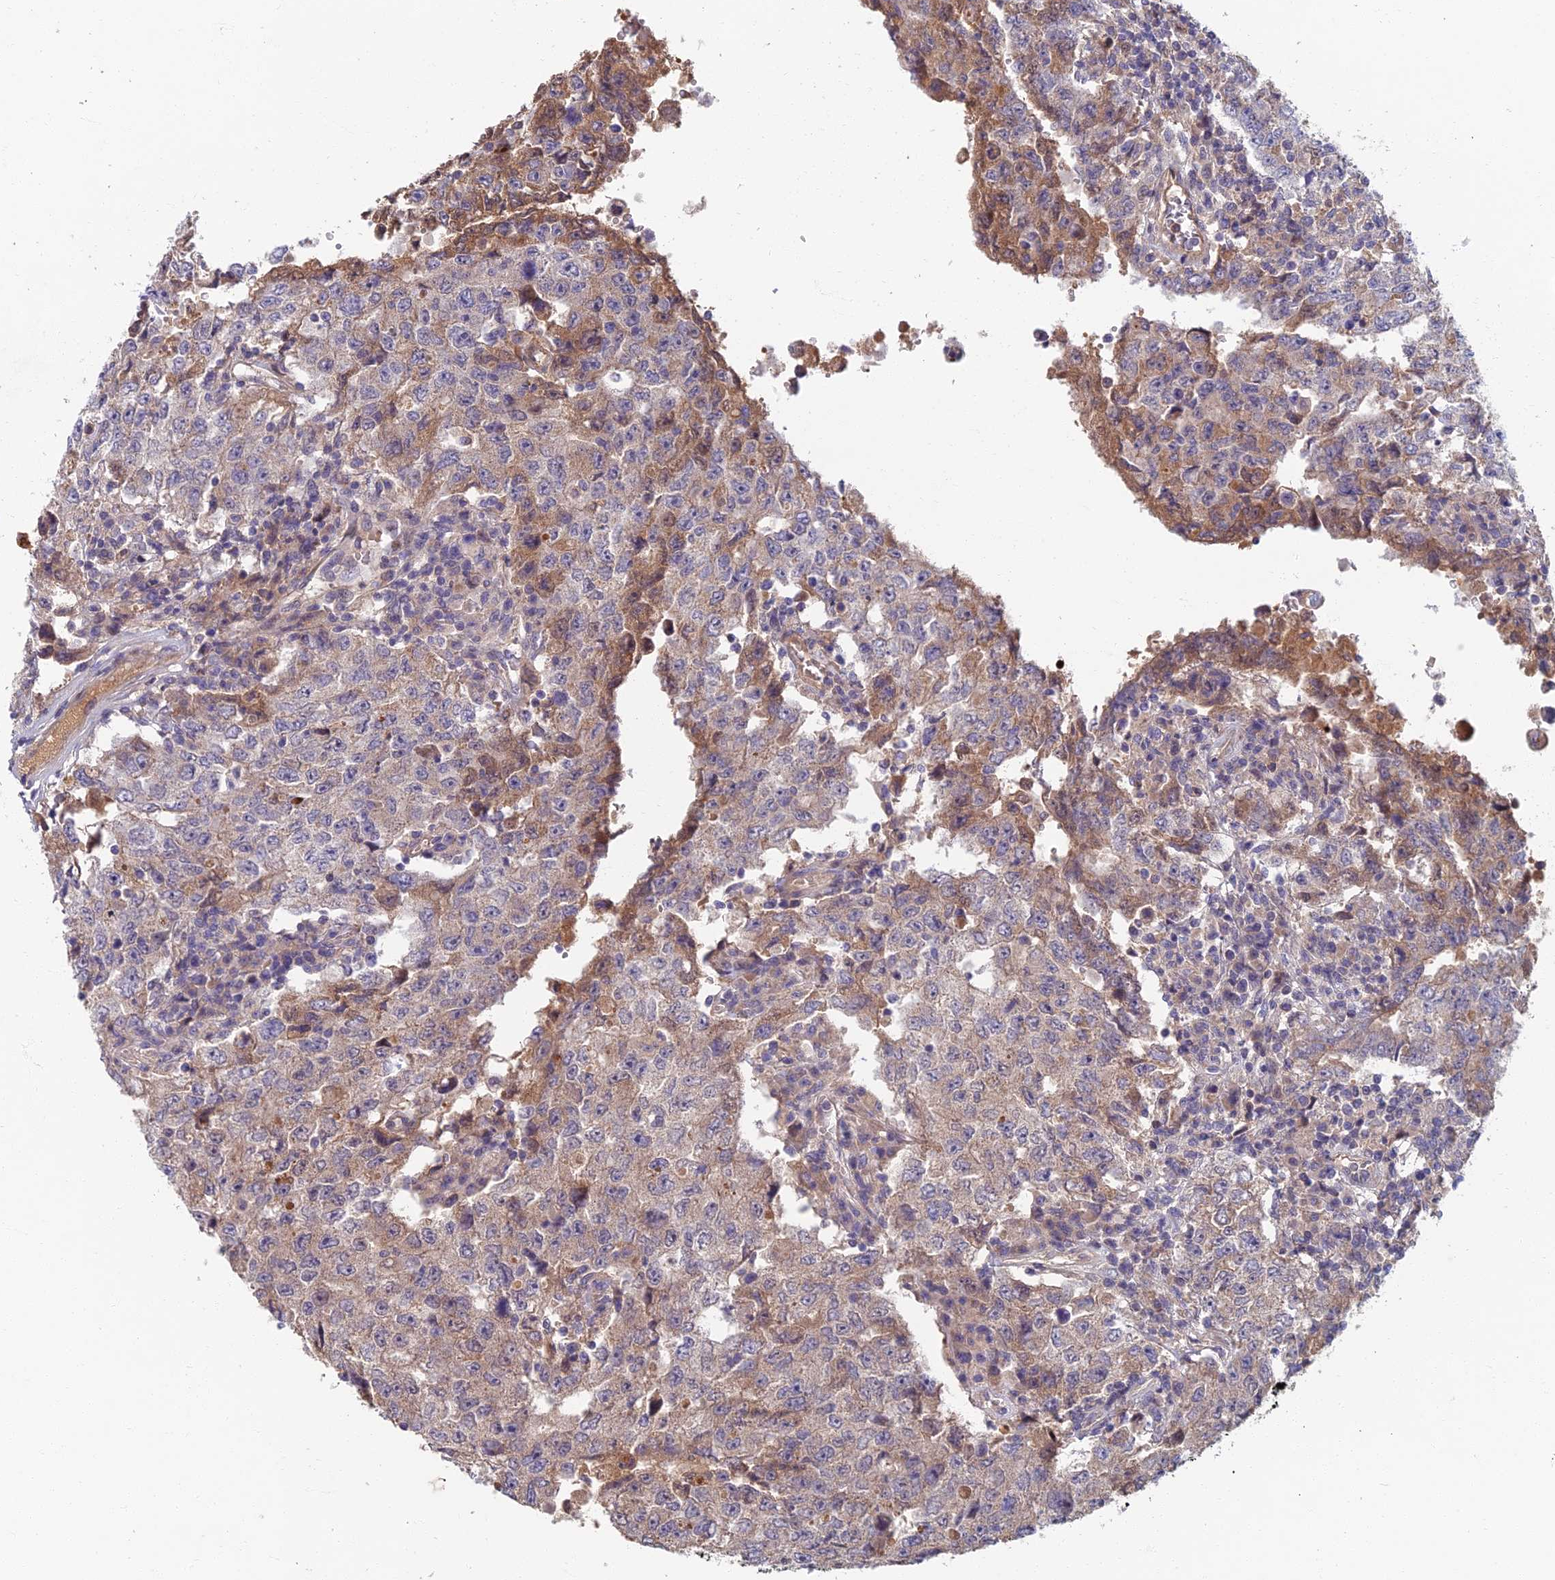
{"staining": {"intensity": "moderate", "quantity": "<25%", "location": "cytoplasmic/membranous"}, "tissue": "testis cancer", "cell_type": "Tumor cells", "image_type": "cancer", "snomed": [{"axis": "morphology", "description": "Carcinoma, Embryonal, NOS"}, {"axis": "topography", "description": "Testis"}], "caption": "Protein expression analysis of human testis cancer (embryonal carcinoma) reveals moderate cytoplasmic/membranous staining in approximately <25% of tumor cells.", "gene": "SOGA1", "patient": {"sex": "male", "age": 26}}